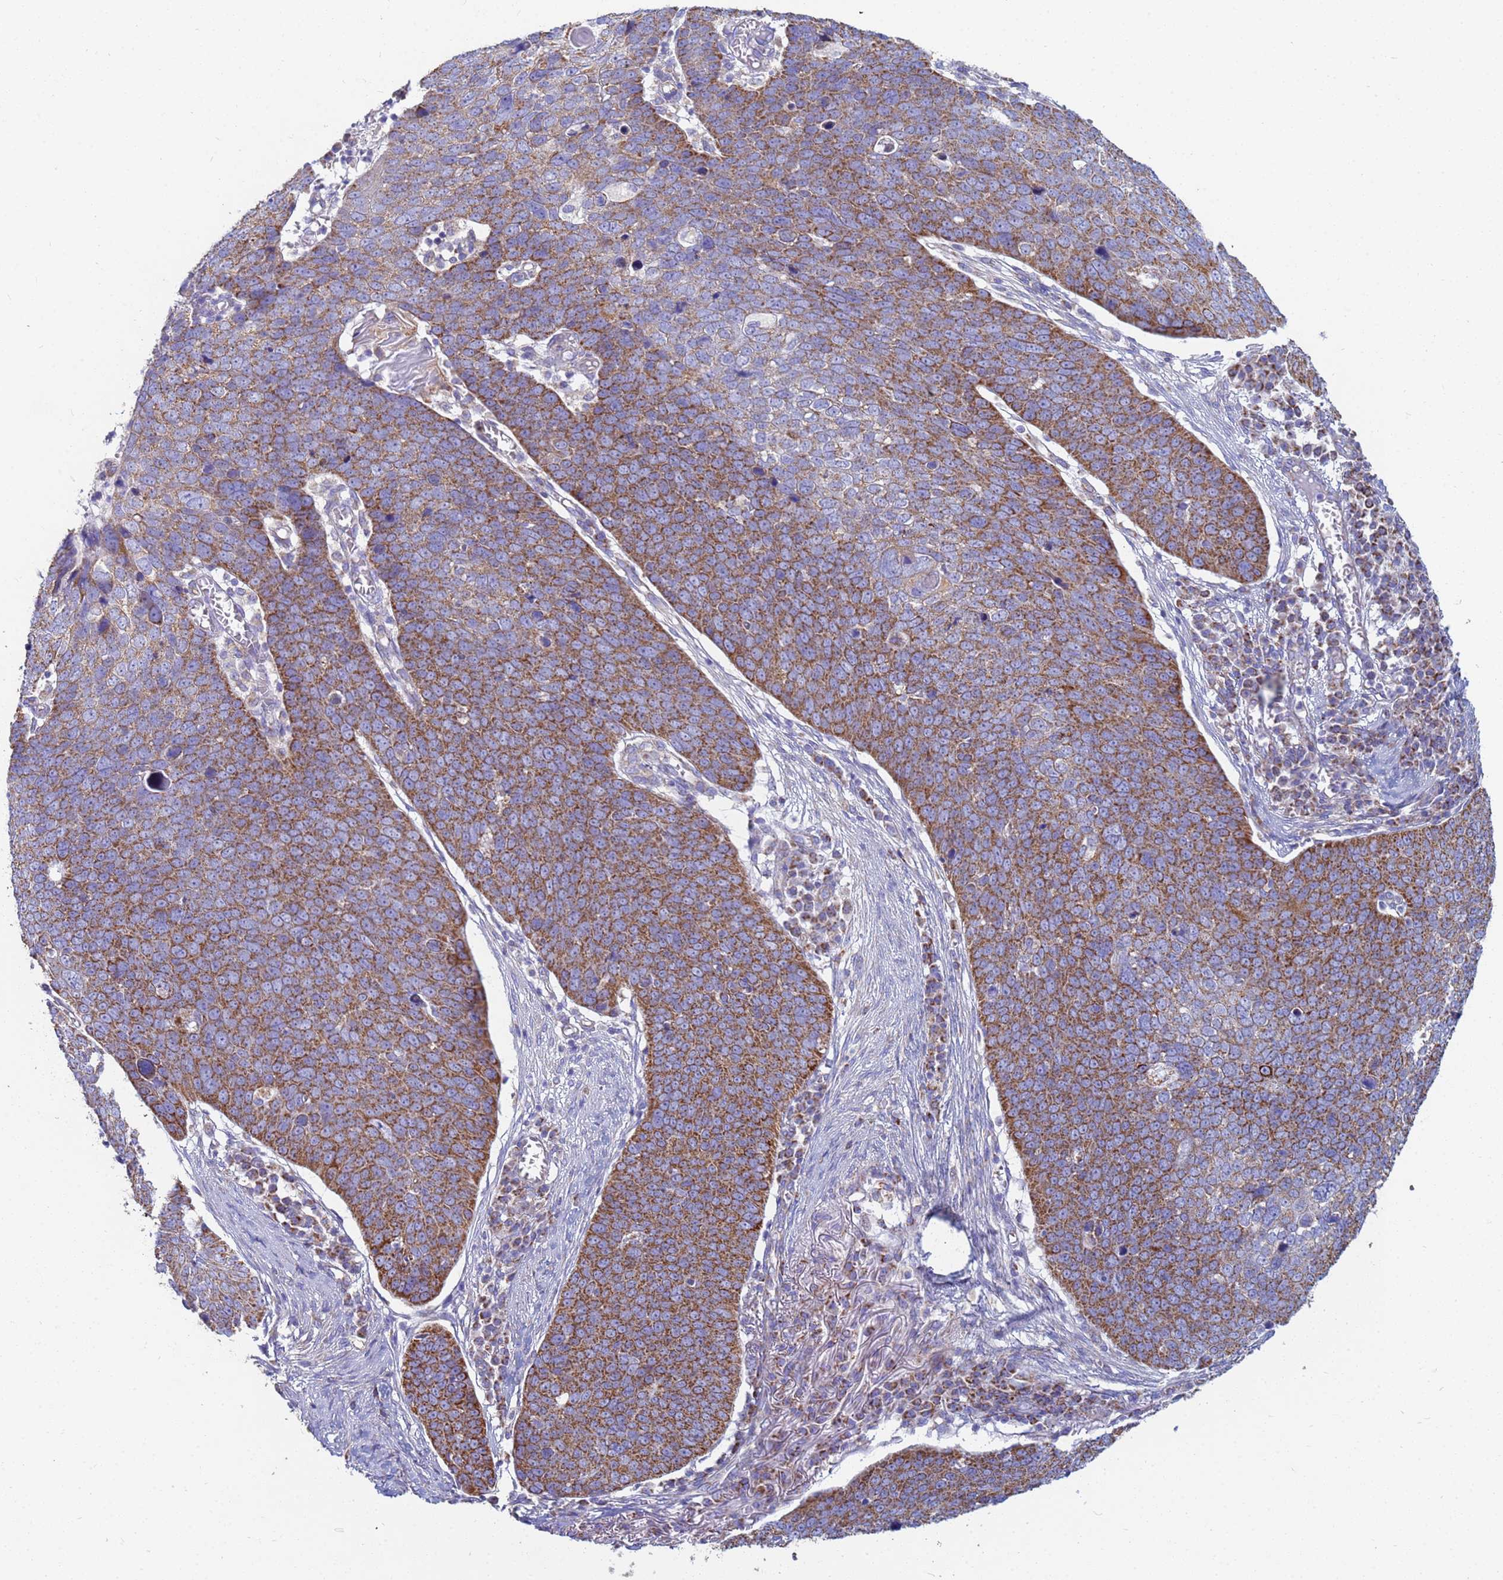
{"staining": {"intensity": "moderate", "quantity": ">75%", "location": "cytoplasmic/membranous"}, "tissue": "skin cancer", "cell_type": "Tumor cells", "image_type": "cancer", "snomed": [{"axis": "morphology", "description": "Squamous cell carcinoma, NOS"}, {"axis": "topography", "description": "Skin"}], "caption": "The immunohistochemical stain labels moderate cytoplasmic/membranous expression in tumor cells of skin cancer (squamous cell carcinoma) tissue.", "gene": "UQCRH", "patient": {"sex": "male", "age": 71}}